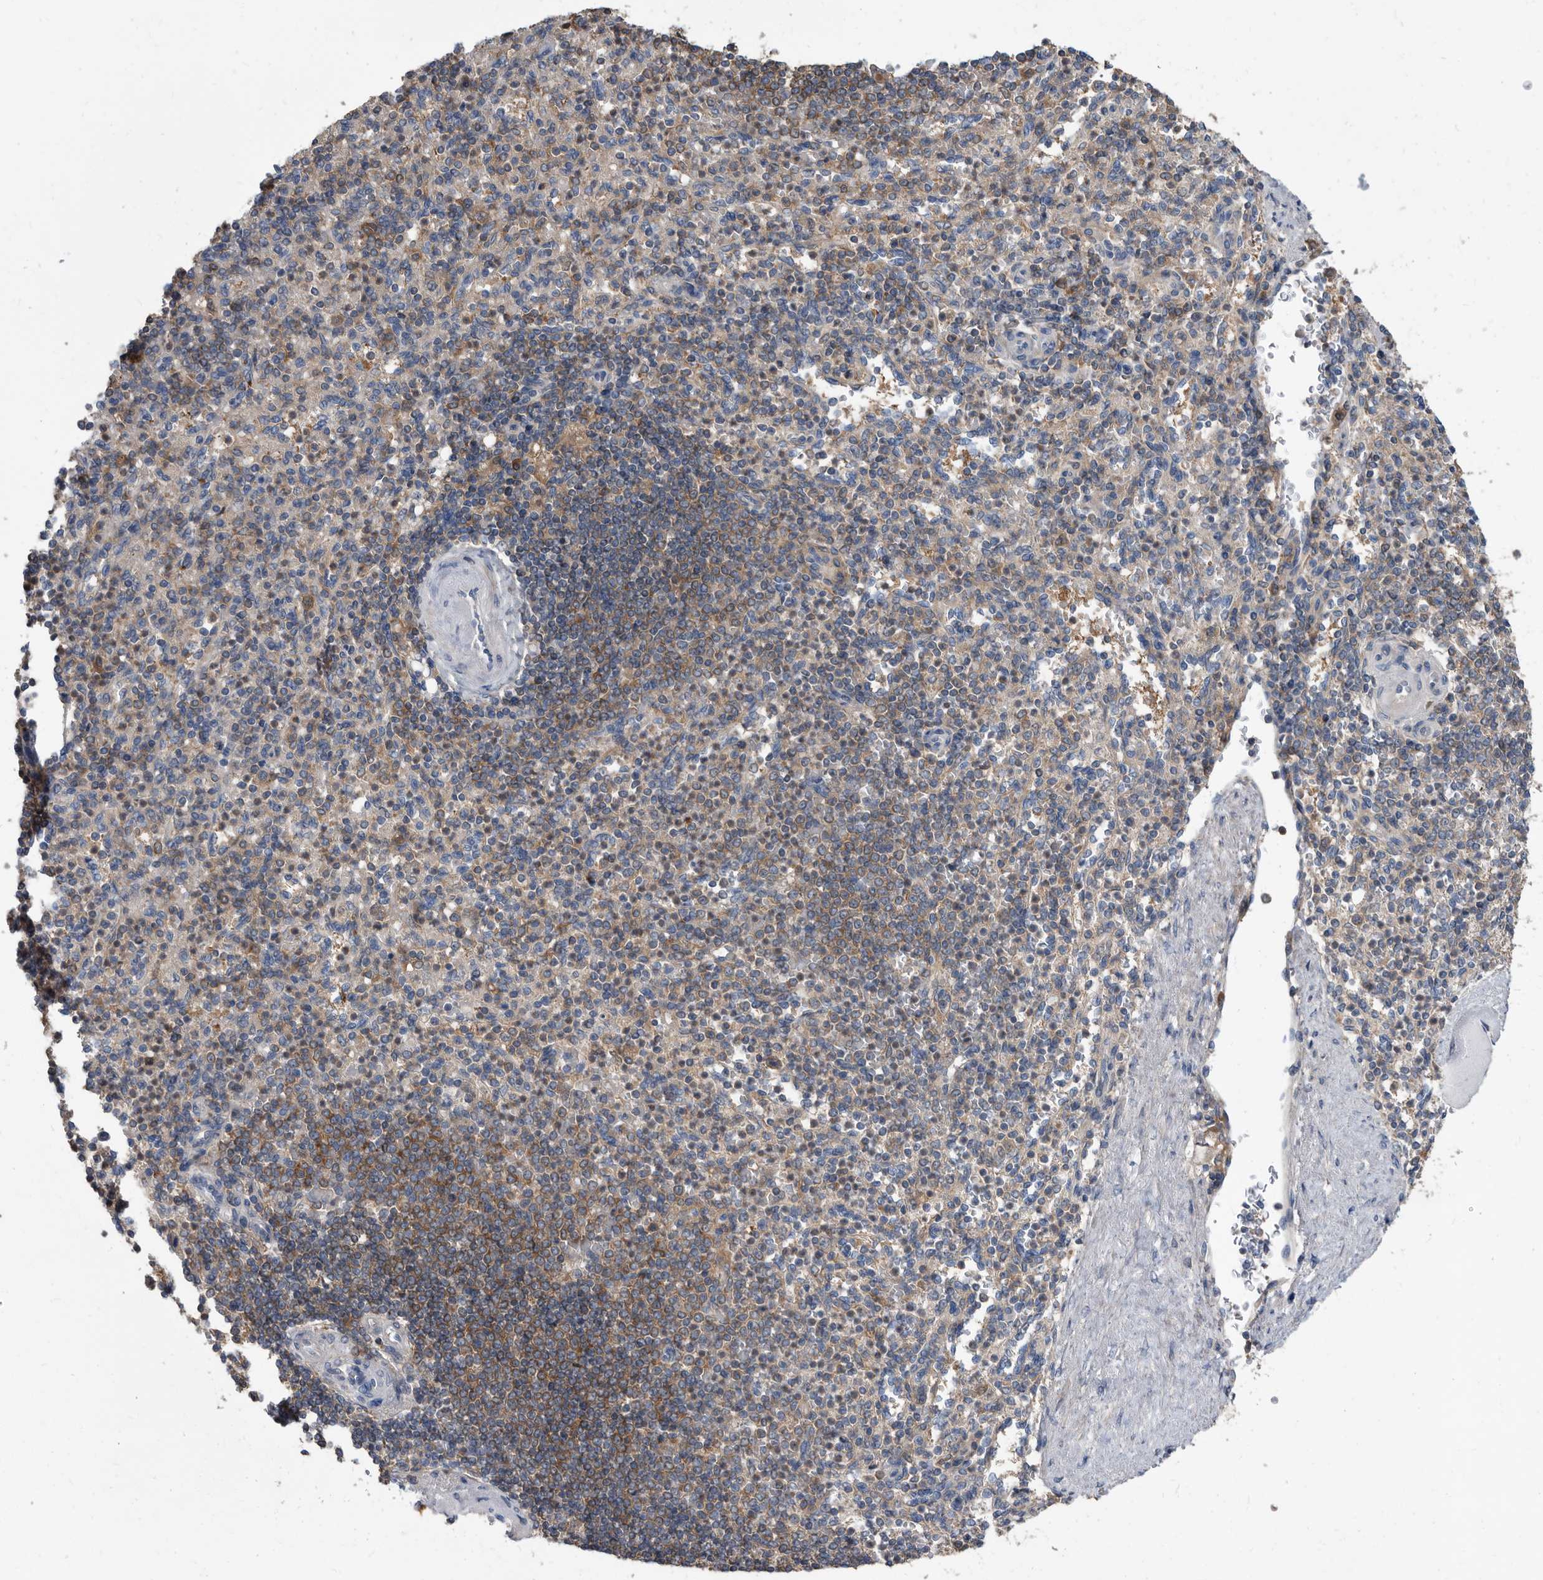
{"staining": {"intensity": "negative", "quantity": "none", "location": "none"}, "tissue": "spleen", "cell_type": "Cells in red pulp", "image_type": "normal", "snomed": [{"axis": "morphology", "description": "Normal tissue, NOS"}, {"axis": "topography", "description": "Spleen"}], "caption": "High power microscopy photomicrograph of an immunohistochemistry image of benign spleen, revealing no significant positivity in cells in red pulp.", "gene": "APEH", "patient": {"sex": "female", "age": 74}}